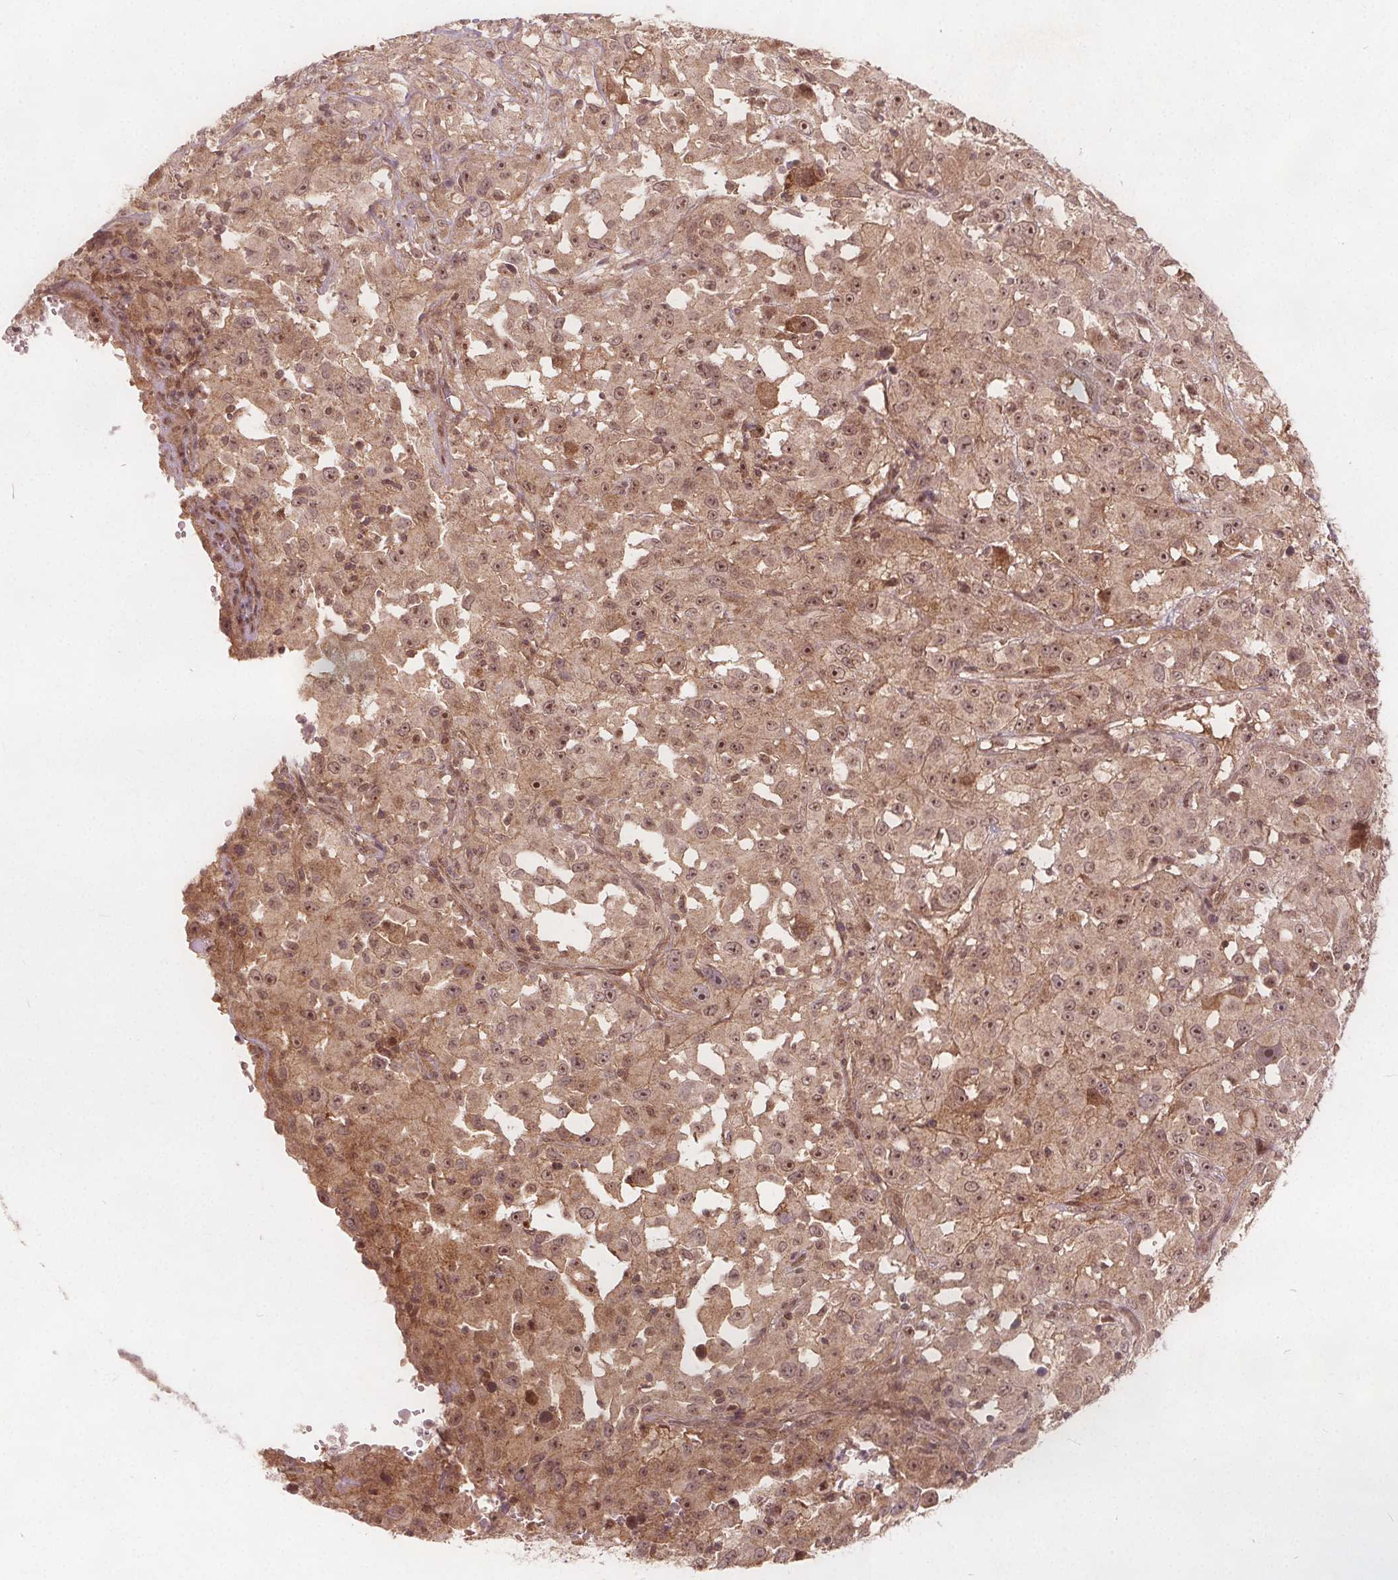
{"staining": {"intensity": "weak", "quantity": ">75%", "location": "cytoplasmic/membranous,nuclear"}, "tissue": "melanoma", "cell_type": "Tumor cells", "image_type": "cancer", "snomed": [{"axis": "morphology", "description": "Malignant melanoma, Metastatic site"}, {"axis": "topography", "description": "Soft tissue"}], "caption": "A photomicrograph of melanoma stained for a protein shows weak cytoplasmic/membranous and nuclear brown staining in tumor cells.", "gene": "PPP1CB", "patient": {"sex": "male", "age": 50}}